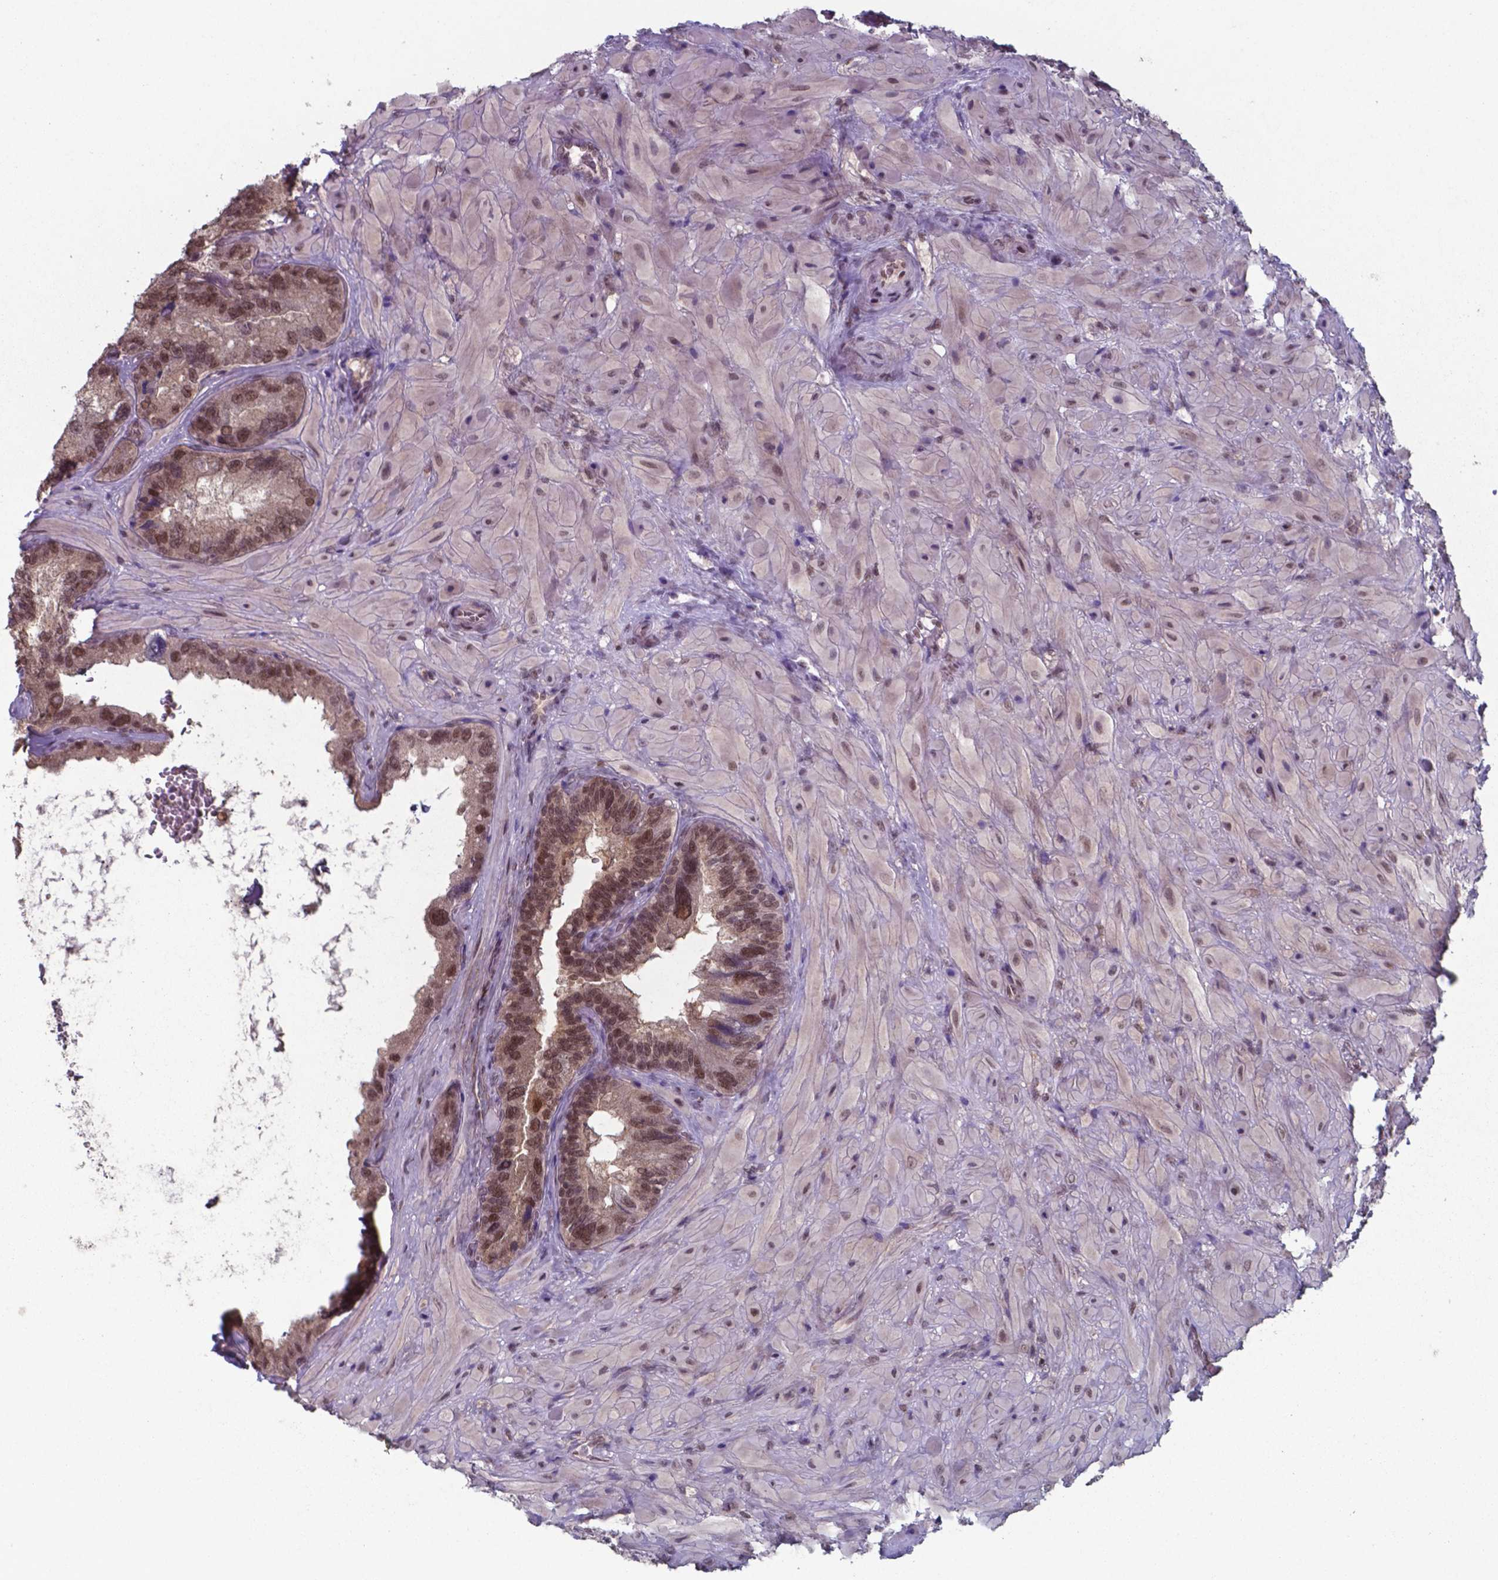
{"staining": {"intensity": "strong", "quantity": ">75%", "location": "cytoplasmic/membranous,nuclear"}, "tissue": "seminal vesicle", "cell_type": "Glandular cells", "image_type": "normal", "snomed": [{"axis": "morphology", "description": "Normal tissue, NOS"}, {"axis": "topography", "description": "Seminal veicle"}], "caption": "Immunohistochemical staining of unremarkable seminal vesicle exhibits high levels of strong cytoplasmic/membranous,nuclear positivity in about >75% of glandular cells.", "gene": "UBA1", "patient": {"sex": "male", "age": 69}}